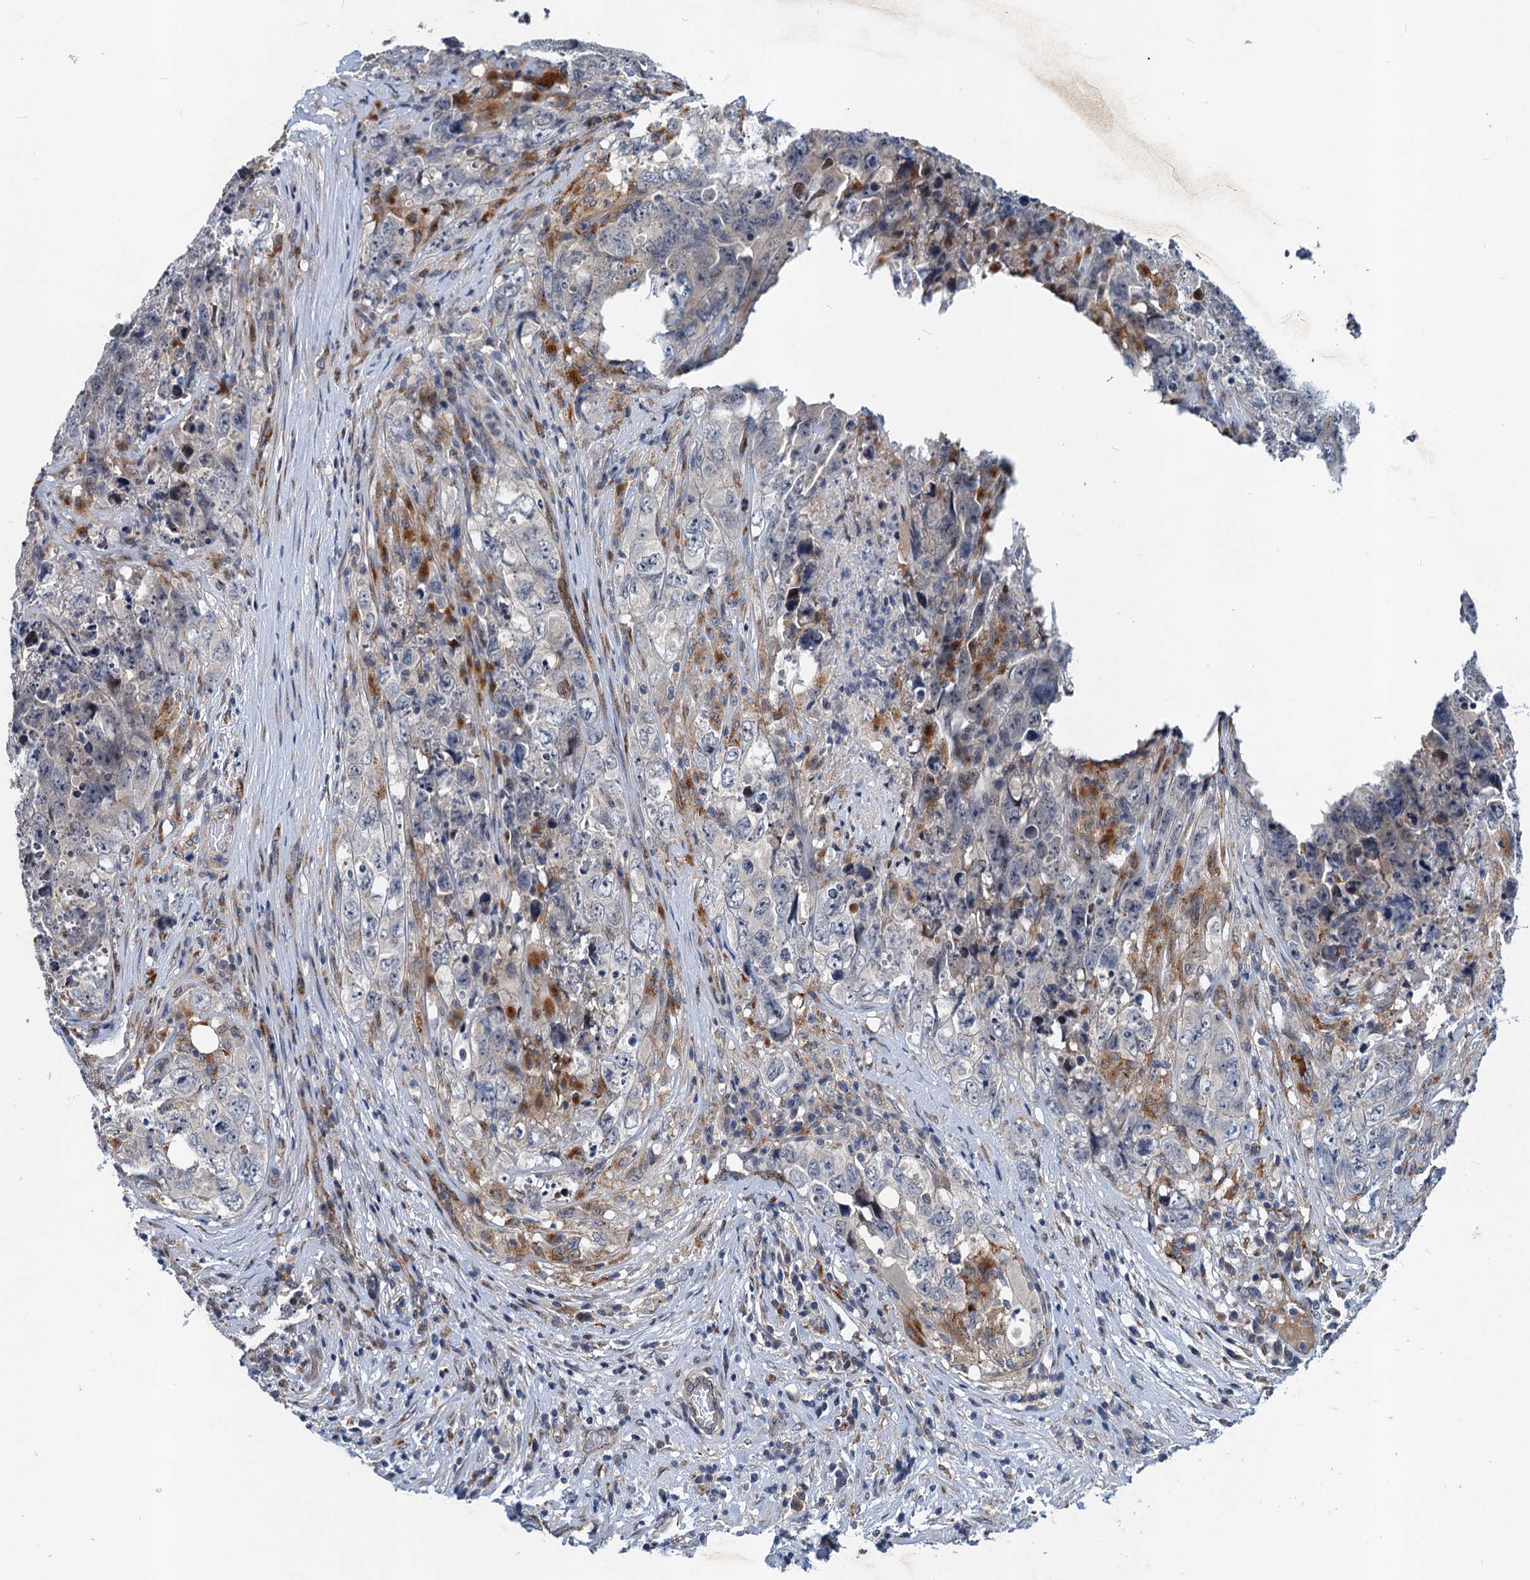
{"staining": {"intensity": "negative", "quantity": "none", "location": "none"}, "tissue": "testis cancer", "cell_type": "Tumor cells", "image_type": "cancer", "snomed": [{"axis": "morphology", "description": "Seminoma, NOS"}, {"axis": "morphology", "description": "Carcinoma, Embryonal, NOS"}, {"axis": "topography", "description": "Testis"}], "caption": "A histopathology image of human testis cancer is negative for staining in tumor cells.", "gene": "NBEA", "patient": {"sex": "male", "age": 43}}